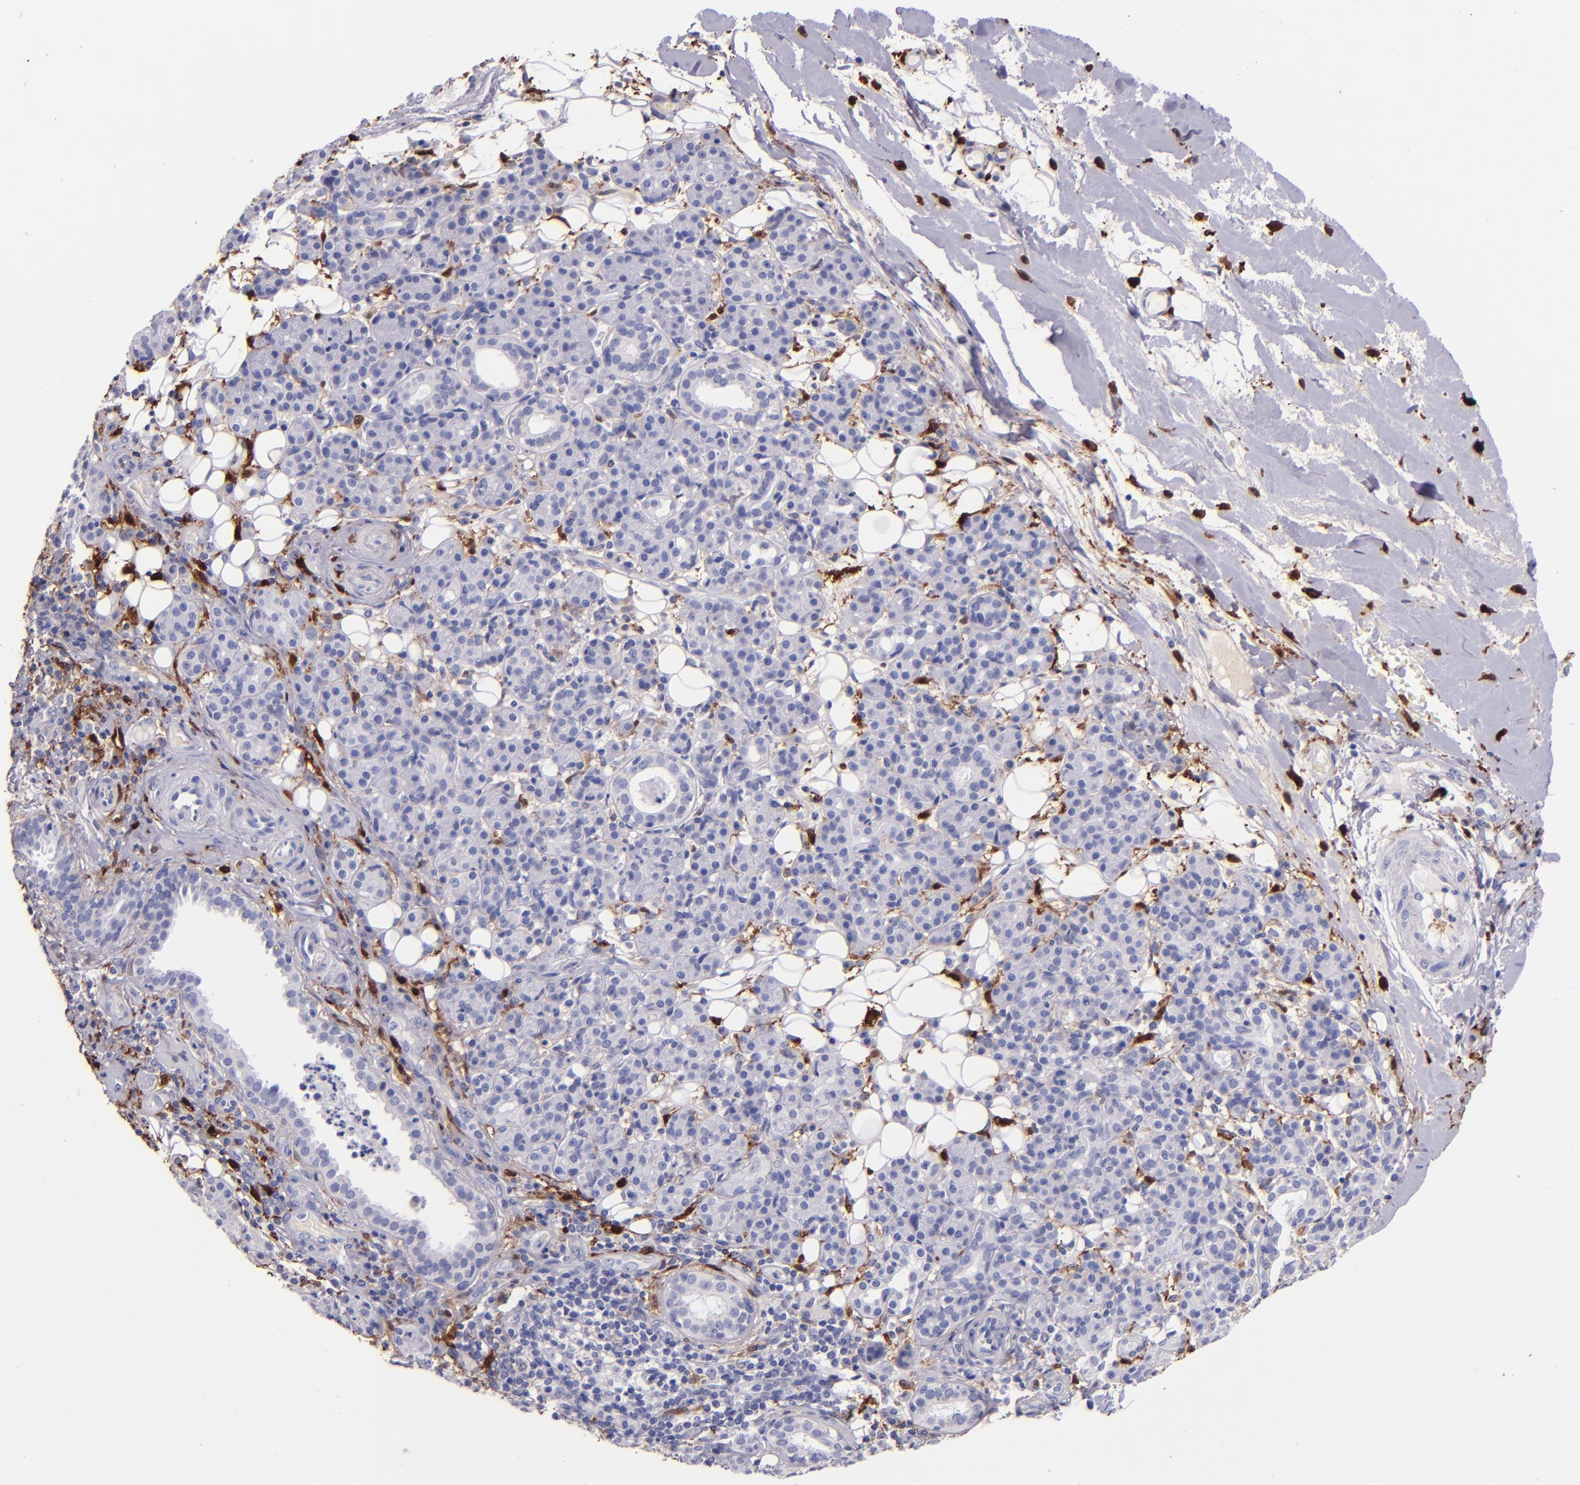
{"staining": {"intensity": "negative", "quantity": "none", "location": "none"}, "tissue": "skin cancer", "cell_type": "Tumor cells", "image_type": "cancer", "snomed": [{"axis": "morphology", "description": "Squamous cell carcinoma, NOS"}, {"axis": "topography", "description": "Skin"}], "caption": "A high-resolution histopathology image shows immunohistochemistry (IHC) staining of skin cancer, which shows no significant positivity in tumor cells.", "gene": "F13A1", "patient": {"sex": "male", "age": 84}}